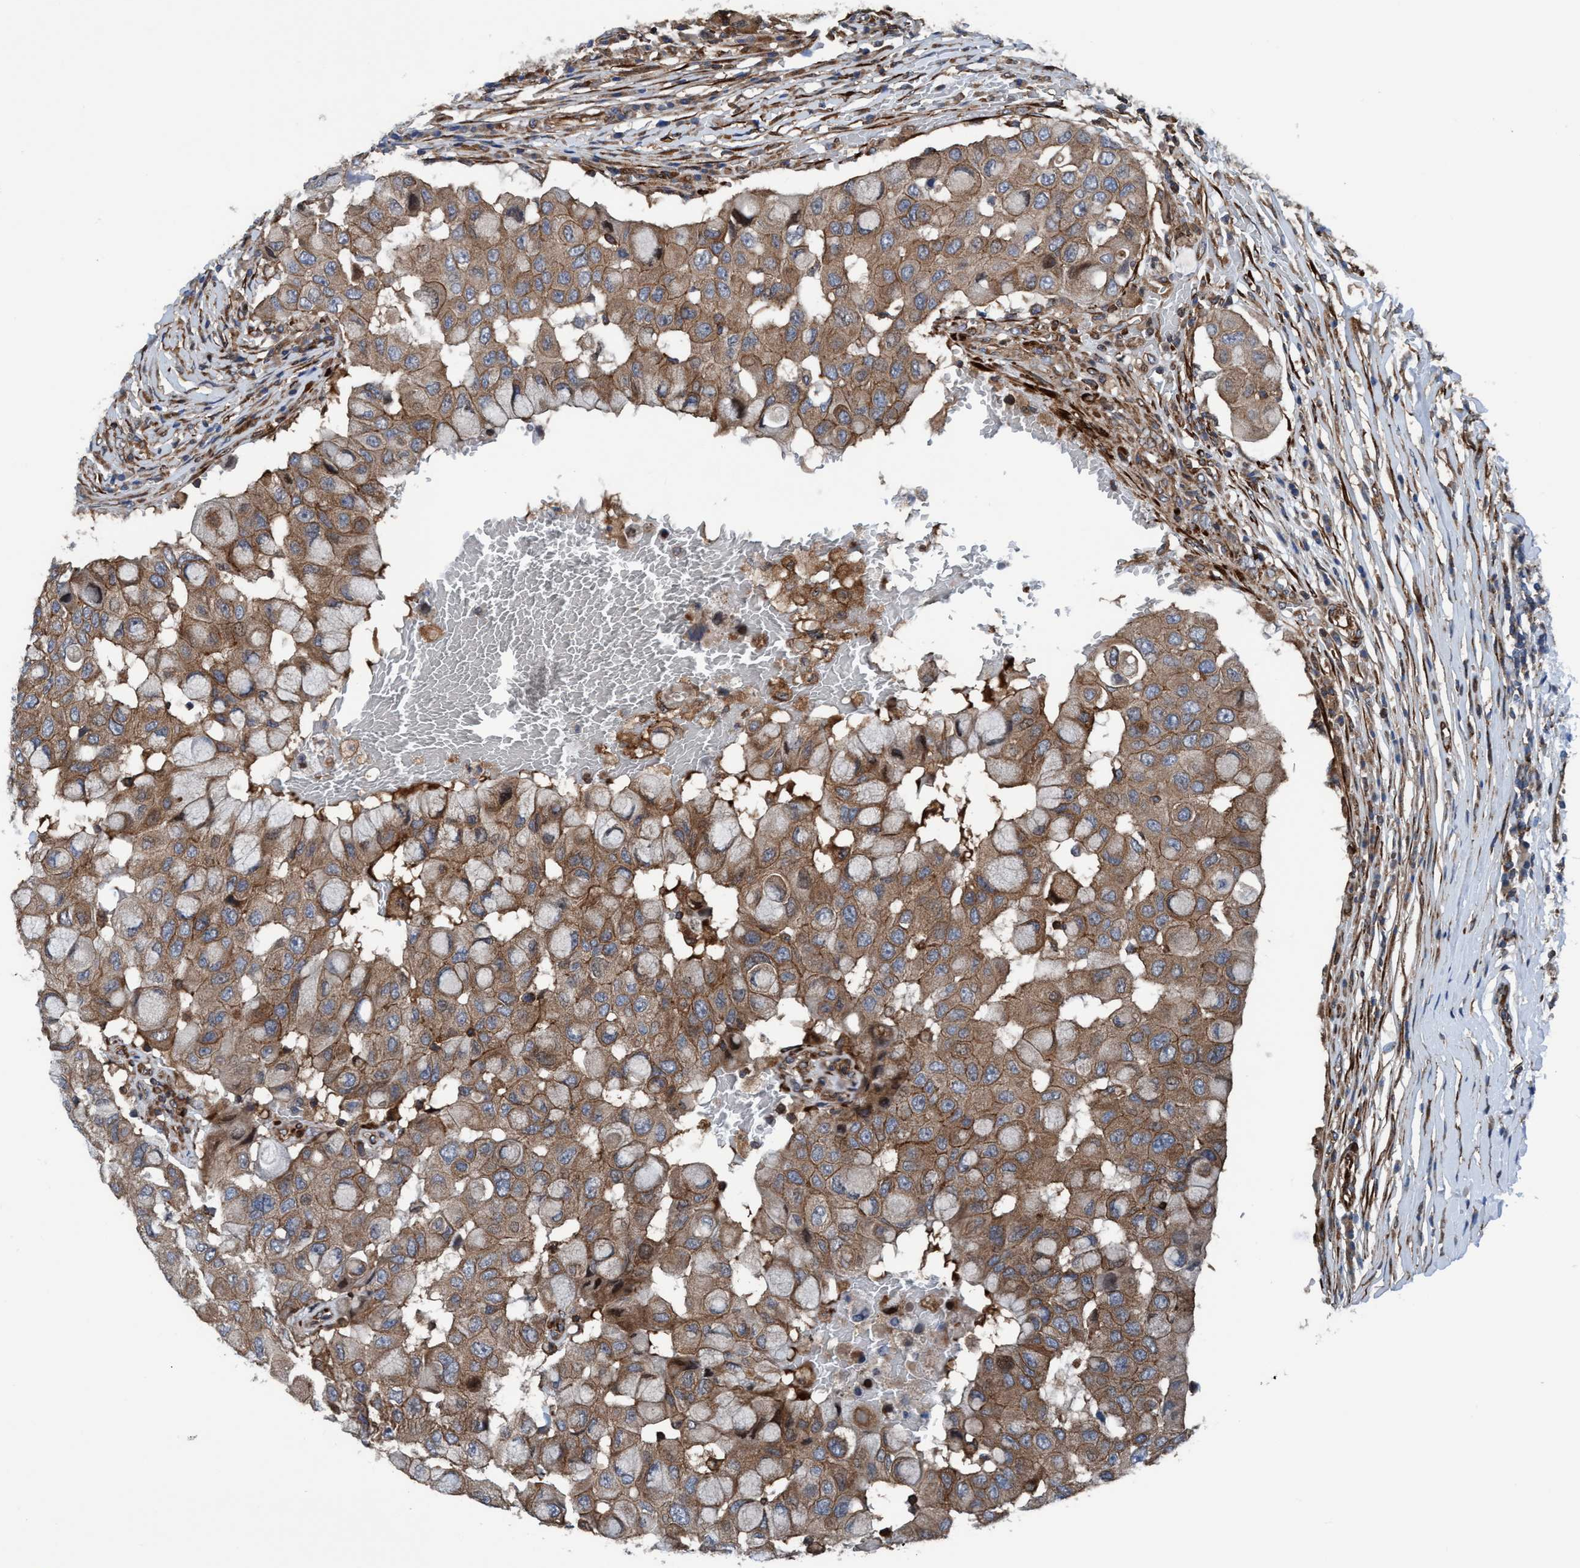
{"staining": {"intensity": "moderate", "quantity": ">75%", "location": "cytoplasmic/membranous"}, "tissue": "breast cancer", "cell_type": "Tumor cells", "image_type": "cancer", "snomed": [{"axis": "morphology", "description": "Duct carcinoma"}, {"axis": "topography", "description": "Breast"}], "caption": "This is an image of immunohistochemistry staining of breast cancer (invasive ductal carcinoma), which shows moderate positivity in the cytoplasmic/membranous of tumor cells.", "gene": "NMT1", "patient": {"sex": "female", "age": 27}}